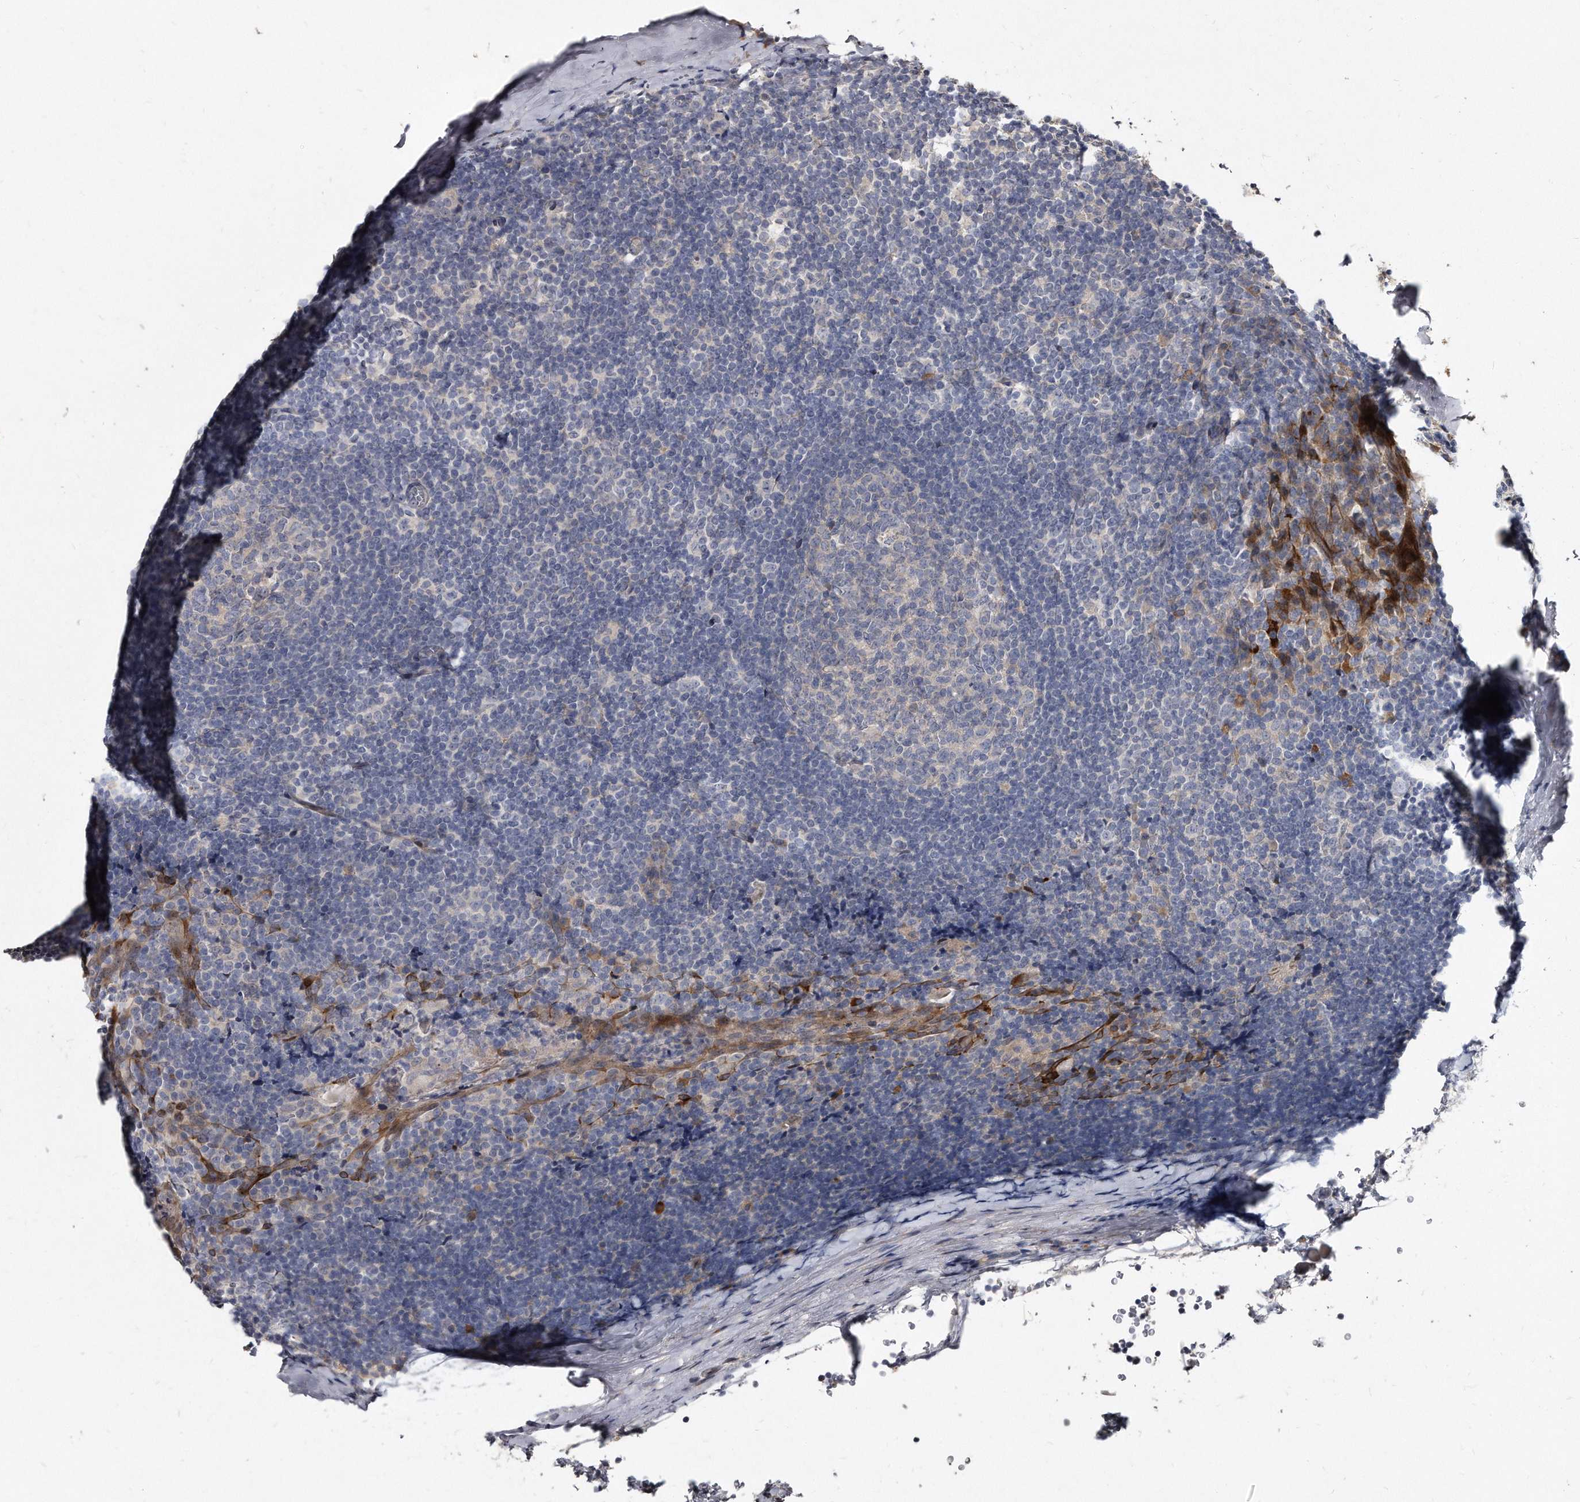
{"staining": {"intensity": "negative", "quantity": "none", "location": "none"}, "tissue": "tonsil", "cell_type": "Germinal center cells", "image_type": "normal", "snomed": [{"axis": "morphology", "description": "Normal tissue, NOS"}, {"axis": "topography", "description": "Tonsil"}], "caption": "Protein analysis of unremarkable tonsil demonstrates no significant expression in germinal center cells. (Stains: DAB immunohistochemistry (IHC) with hematoxylin counter stain, Microscopy: brightfield microscopy at high magnification).", "gene": "KLHDC3", "patient": {"sex": "male", "age": 37}}